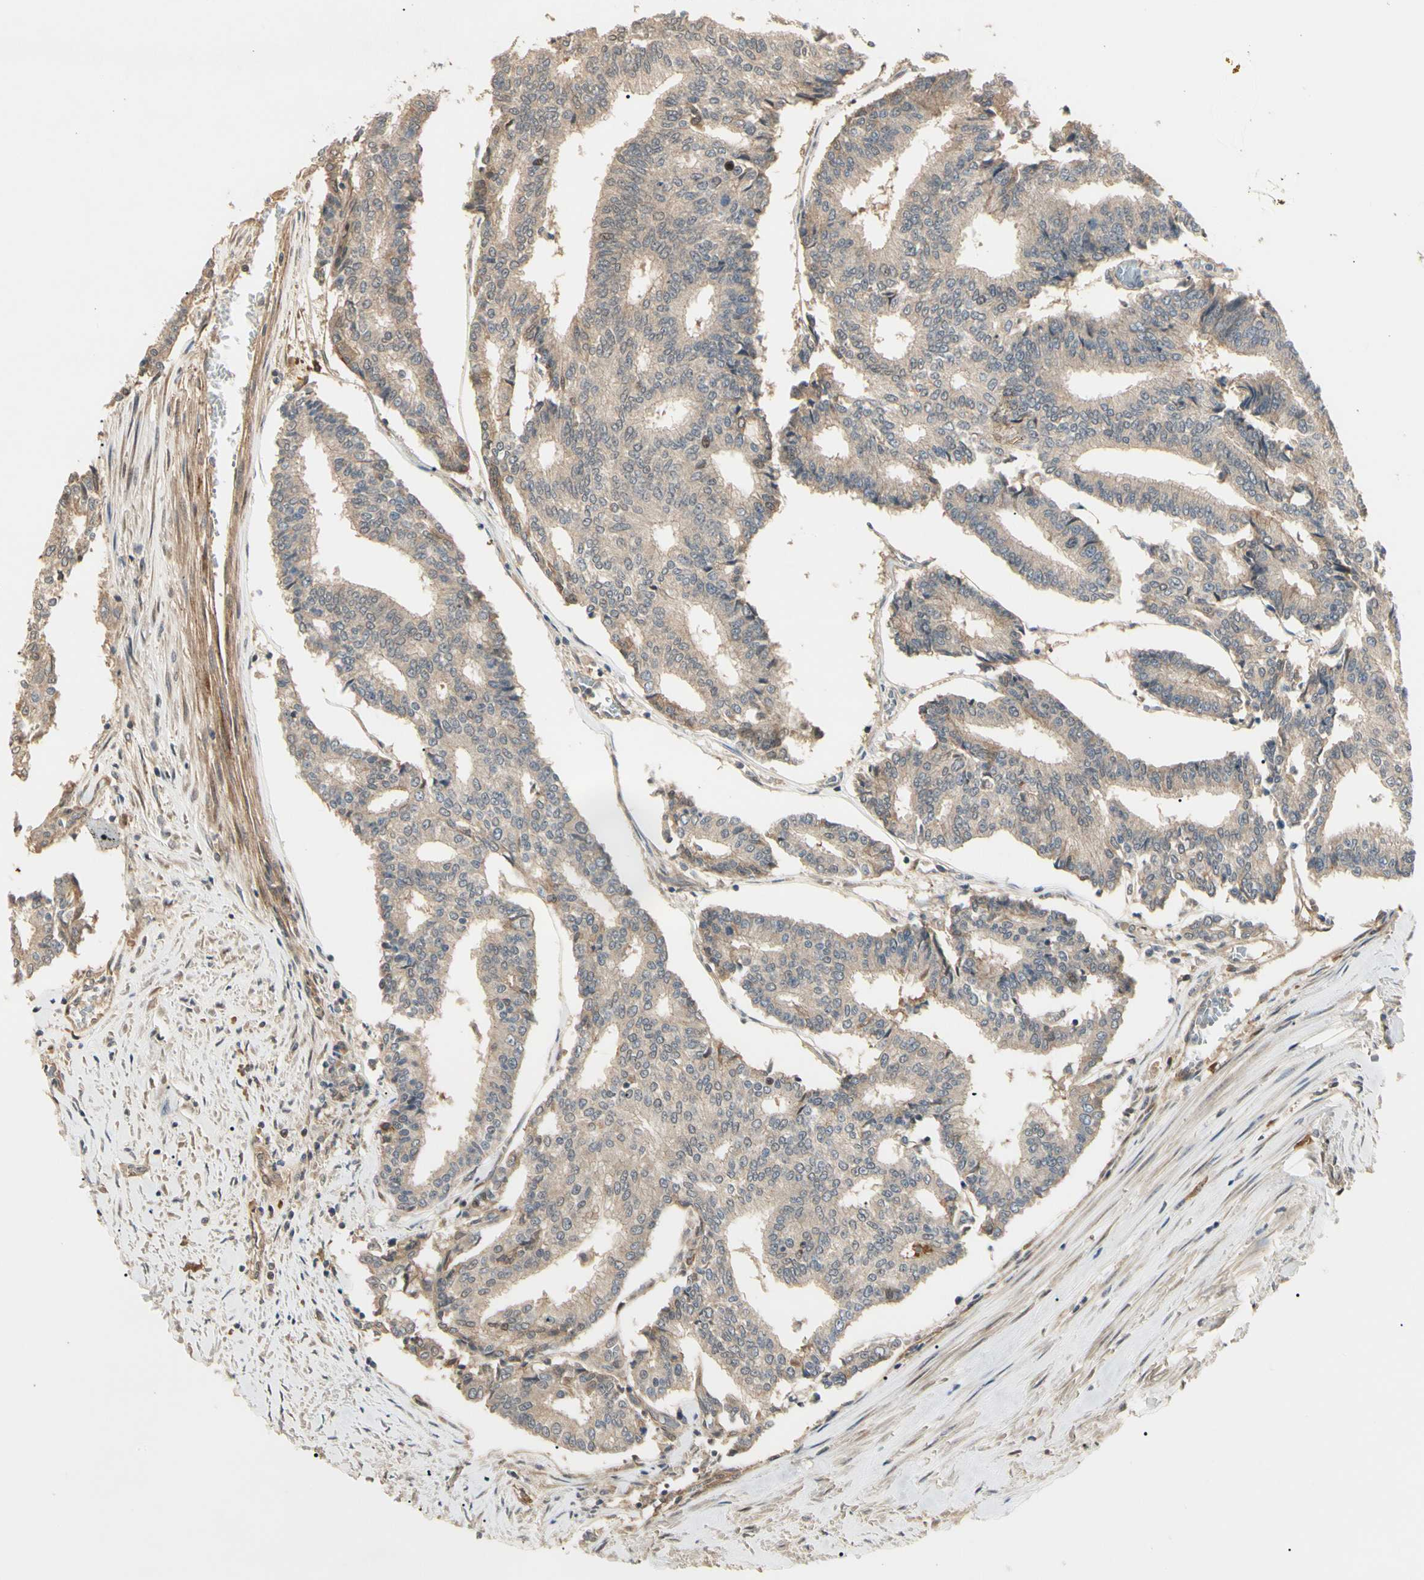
{"staining": {"intensity": "weak", "quantity": "25%-75%", "location": "cytoplasmic/membranous"}, "tissue": "prostate cancer", "cell_type": "Tumor cells", "image_type": "cancer", "snomed": [{"axis": "morphology", "description": "Adenocarcinoma, High grade"}, {"axis": "topography", "description": "Prostate"}], "caption": "Protein expression analysis of human adenocarcinoma (high-grade) (prostate) reveals weak cytoplasmic/membranous positivity in approximately 25%-75% of tumor cells. (DAB IHC with brightfield microscopy, high magnification).", "gene": "ATG4C", "patient": {"sex": "male", "age": 55}}